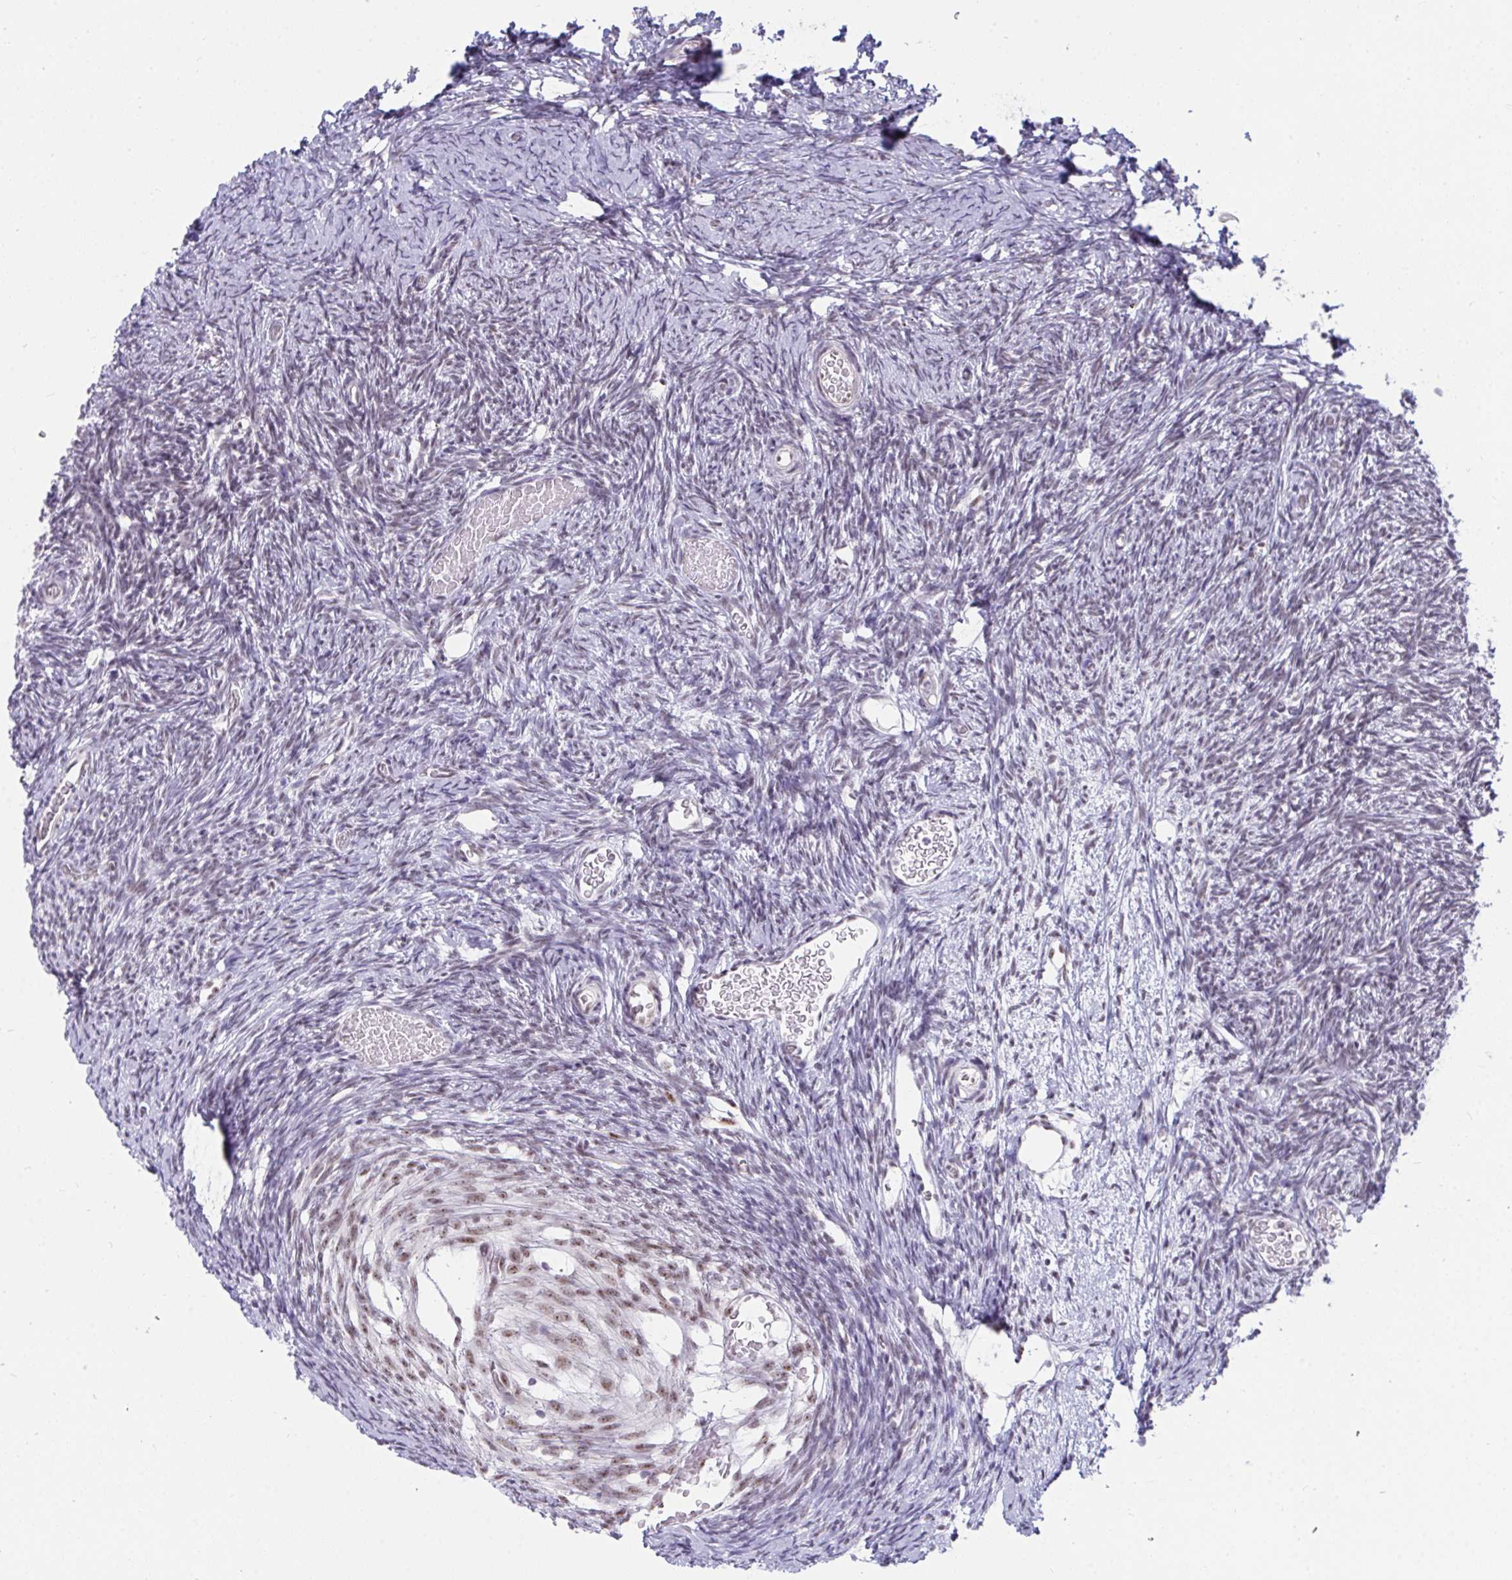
{"staining": {"intensity": "negative", "quantity": "none", "location": "none"}, "tissue": "ovary", "cell_type": "Ovarian stroma cells", "image_type": "normal", "snomed": [{"axis": "morphology", "description": "Normal tissue, NOS"}, {"axis": "topography", "description": "Ovary"}], "caption": "Immunohistochemistry histopathology image of normal ovary stained for a protein (brown), which exhibits no staining in ovarian stroma cells. (DAB (3,3'-diaminobenzidine) immunohistochemistry, high magnification).", "gene": "PRR14", "patient": {"sex": "female", "age": 39}}